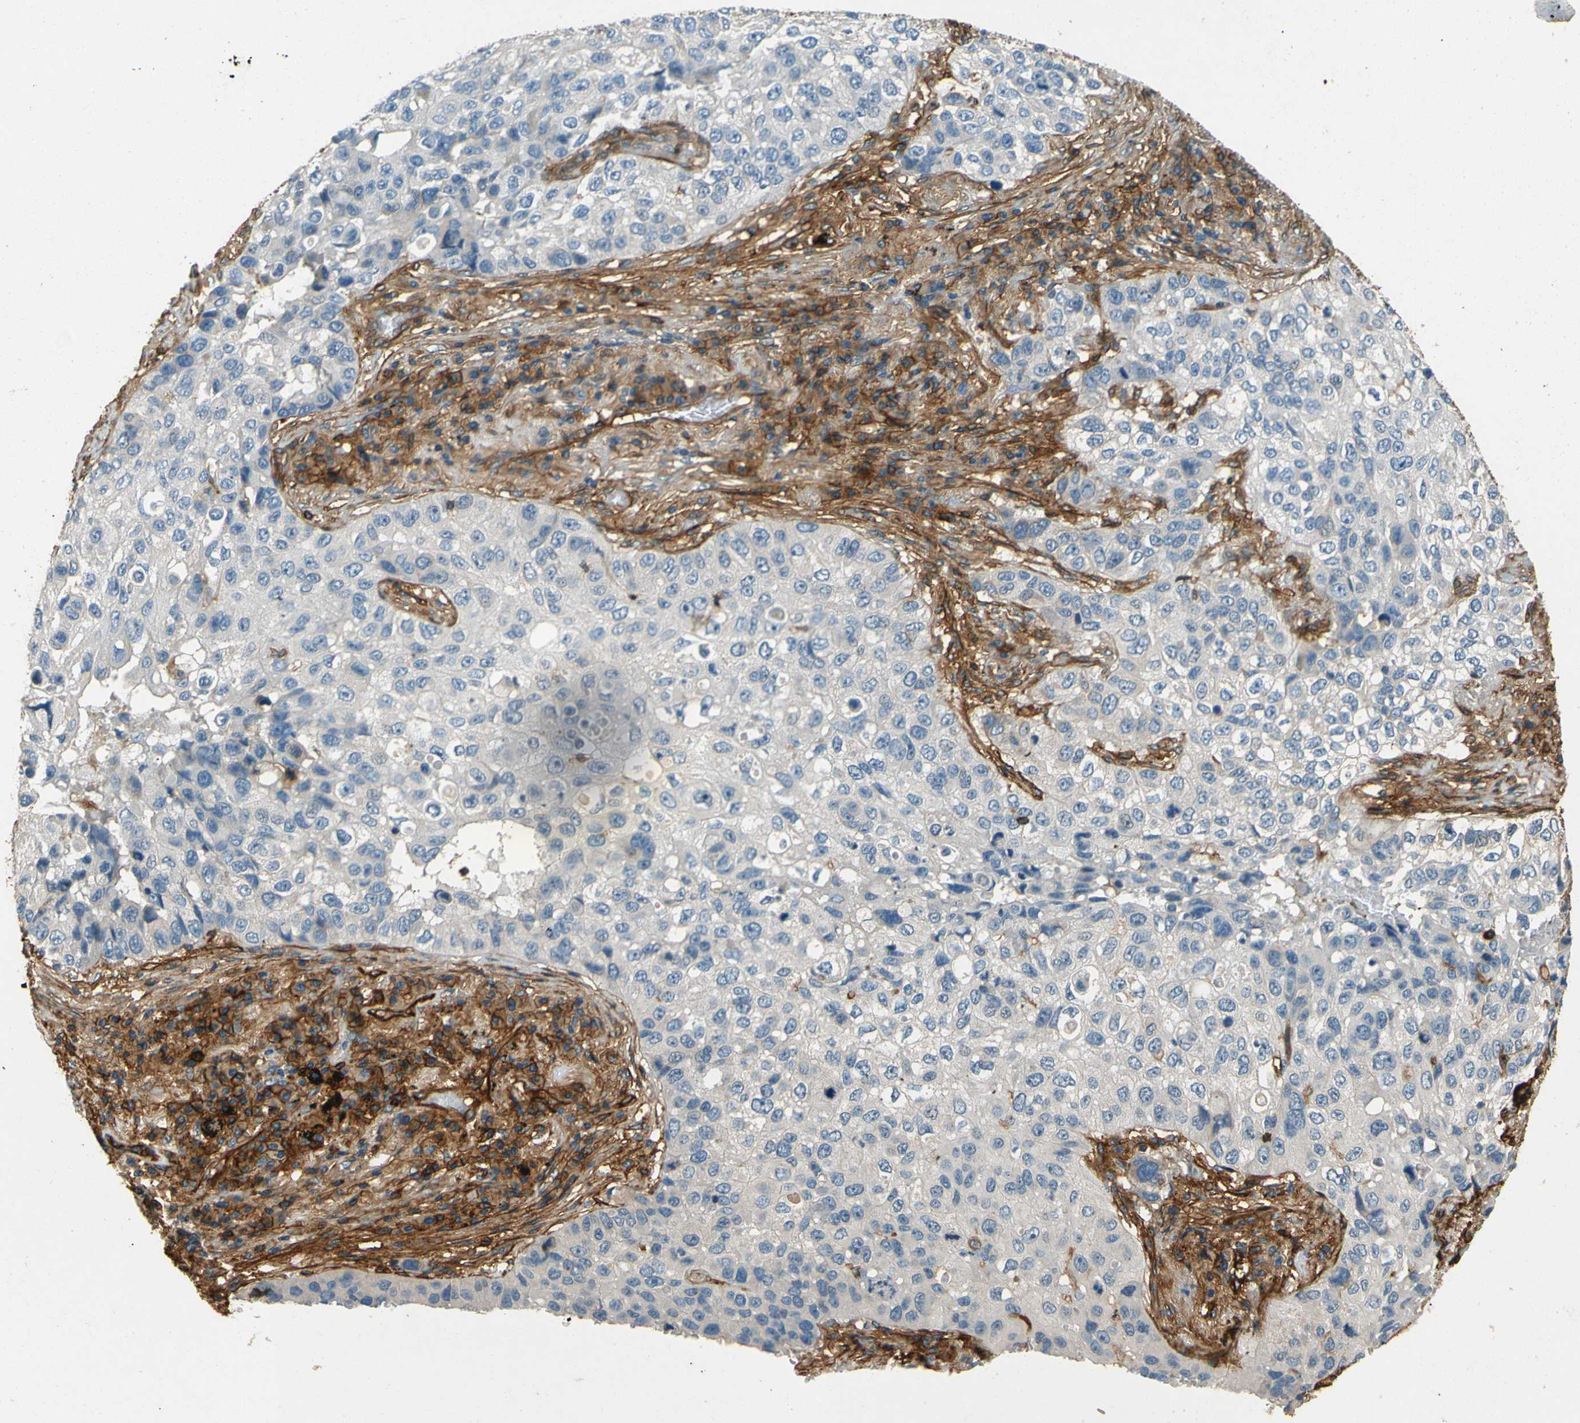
{"staining": {"intensity": "negative", "quantity": "none", "location": "none"}, "tissue": "lung cancer", "cell_type": "Tumor cells", "image_type": "cancer", "snomed": [{"axis": "morphology", "description": "Squamous cell carcinoma, NOS"}, {"axis": "topography", "description": "Lung"}], "caption": "IHC histopathology image of neoplastic tissue: squamous cell carcinoma (lung) stained with DAB (3,3'-diaminobenzidine) reveals no significant protein positivity in tumor cells.", "gene": "ENTPD1", "patient": {"sex": "male", "age": 57}}